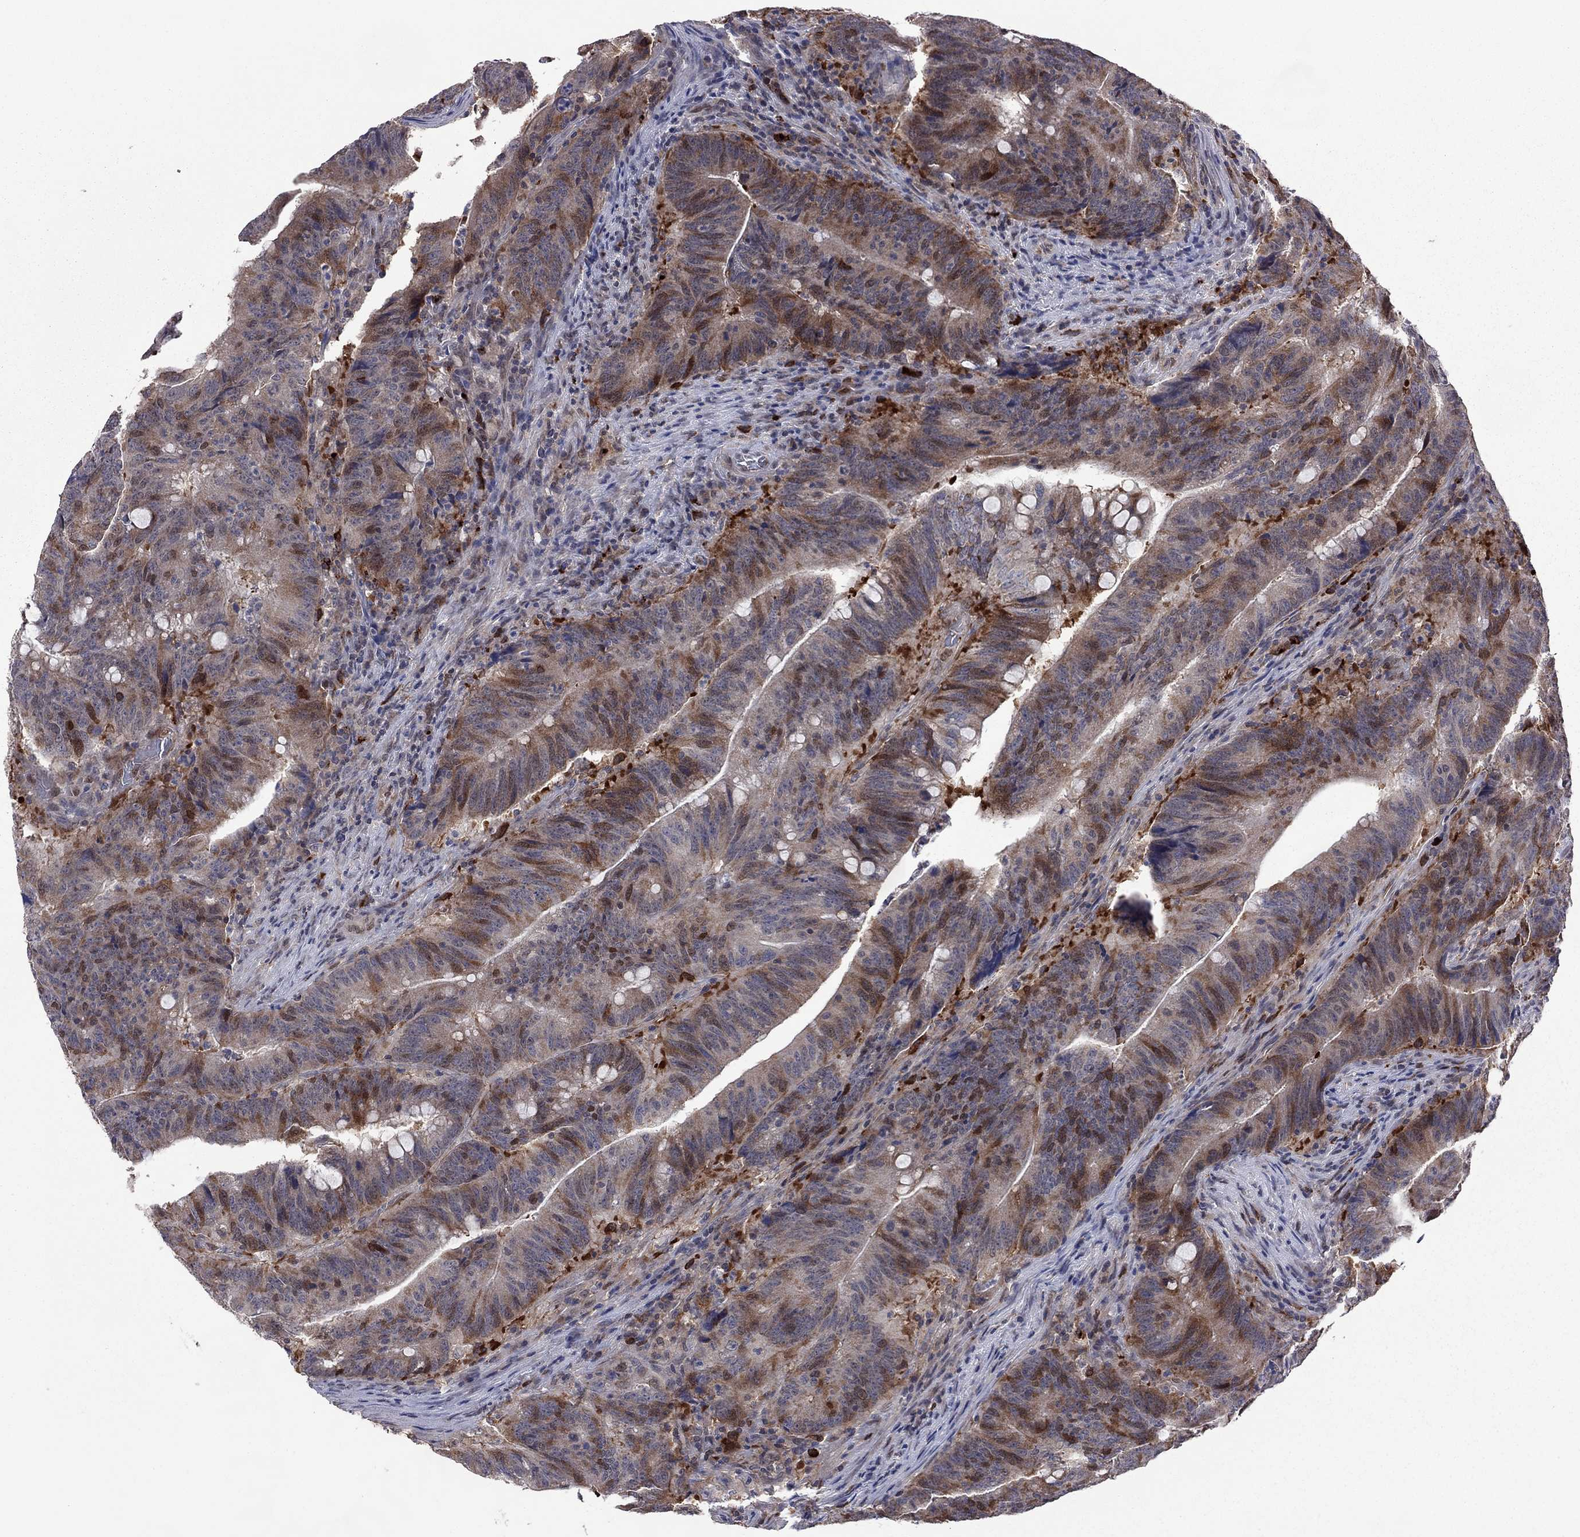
{"staining": {"intensity": "strong", "quantity": "<25%", "location": "cytoplasmic/membranous"}, "tissue": "colorectal cancer", "cell_type": "Tumor cells", "image_type": "cancer", "snomed": [{"axis": "morphology", "description": "Adenocarcinoma, NOS"}, {"axis": "topography", "description": "Colon"}], "caption": "Colorectal adenocarcinoma stained with a brown dye displays strong cytoplasmic/membranous positive positivity in approximately <25% of tumor cells.", "gene": "GPAA1", "patient": {"sex": "female", "age": 87}}